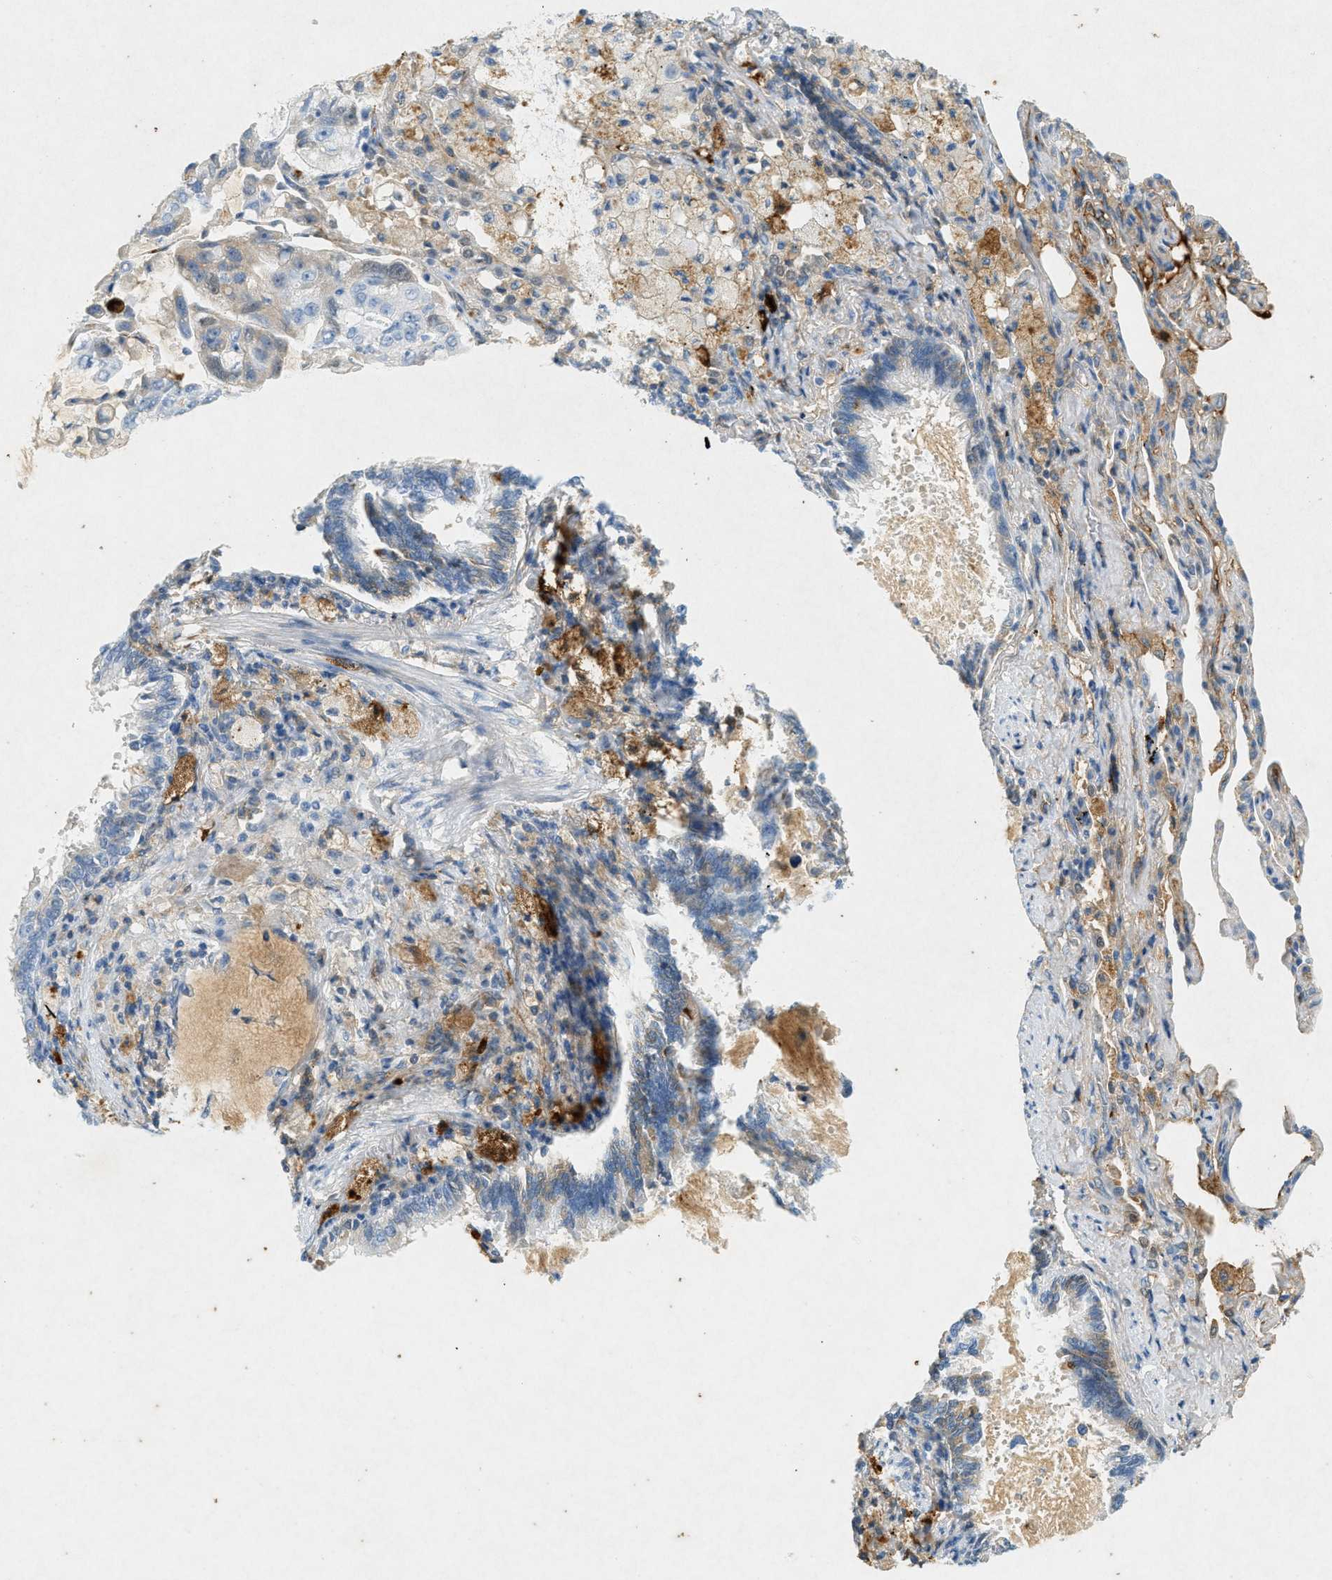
{"staining": {"intensity": "weak", "quantity": "25%-75%", "location": "cytoplasmic/membranous"}, "tissue": "lung cancer", "cell_type": "Tumor cells", "image_type": "cancer", "snomed": [{"axis": "morphology", "description": "Adenocarcinoma, NOS"}, {"axis": "topography", "description": "Lung"}], "caption": "This micrograph demonstrates immunohistochemistry staining of human lung adenocarcinoma, with low weak cytoplasmic/membranous positivity in approximately 25%-75% of tumor cells.", "gene": "F2", "patient": {"sex": "male", "age": 64}}